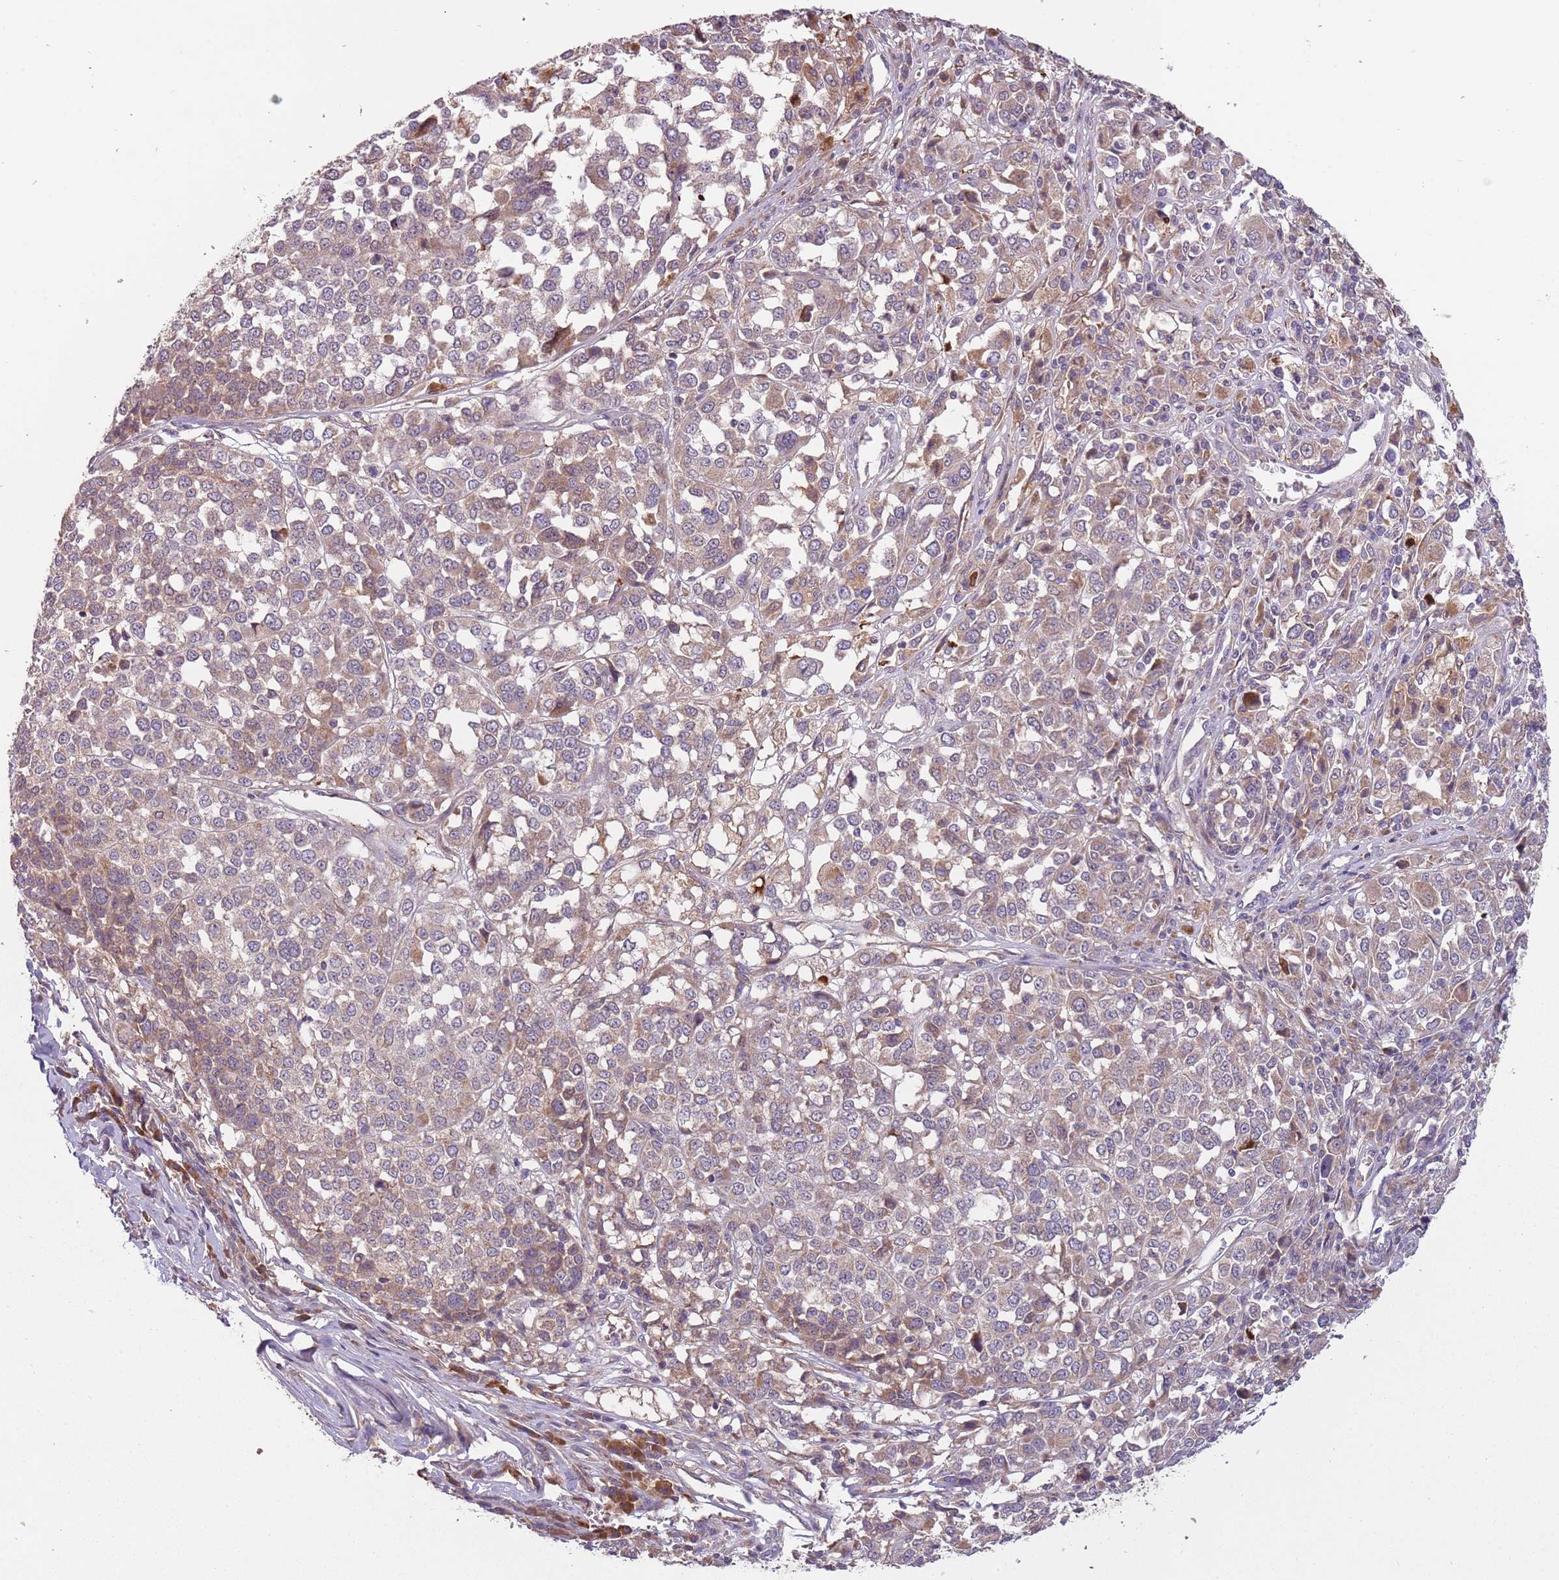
{"staining": {"intensity": "weak", "quantity": "25%-75%", "location": "cytoplasmic/membranous"}, "tissue": "melanoma", "cell_type": "Tumor cells", "image_type": "cancer", "snomed": [{"axis": "morphology", "description": "Malignant melanoma, Metastatic site"}, {"axis": "topography", "description": "Lymph node"}], "caption": "Brown immunohistochemical staining in malignant melanoma (metastatic site) exhibits weak cytoplasmic/membranous expression in about 25%-75% of tumor cells.", "gene": "FECH", "patient": {"sex": "male", "age": 44}}